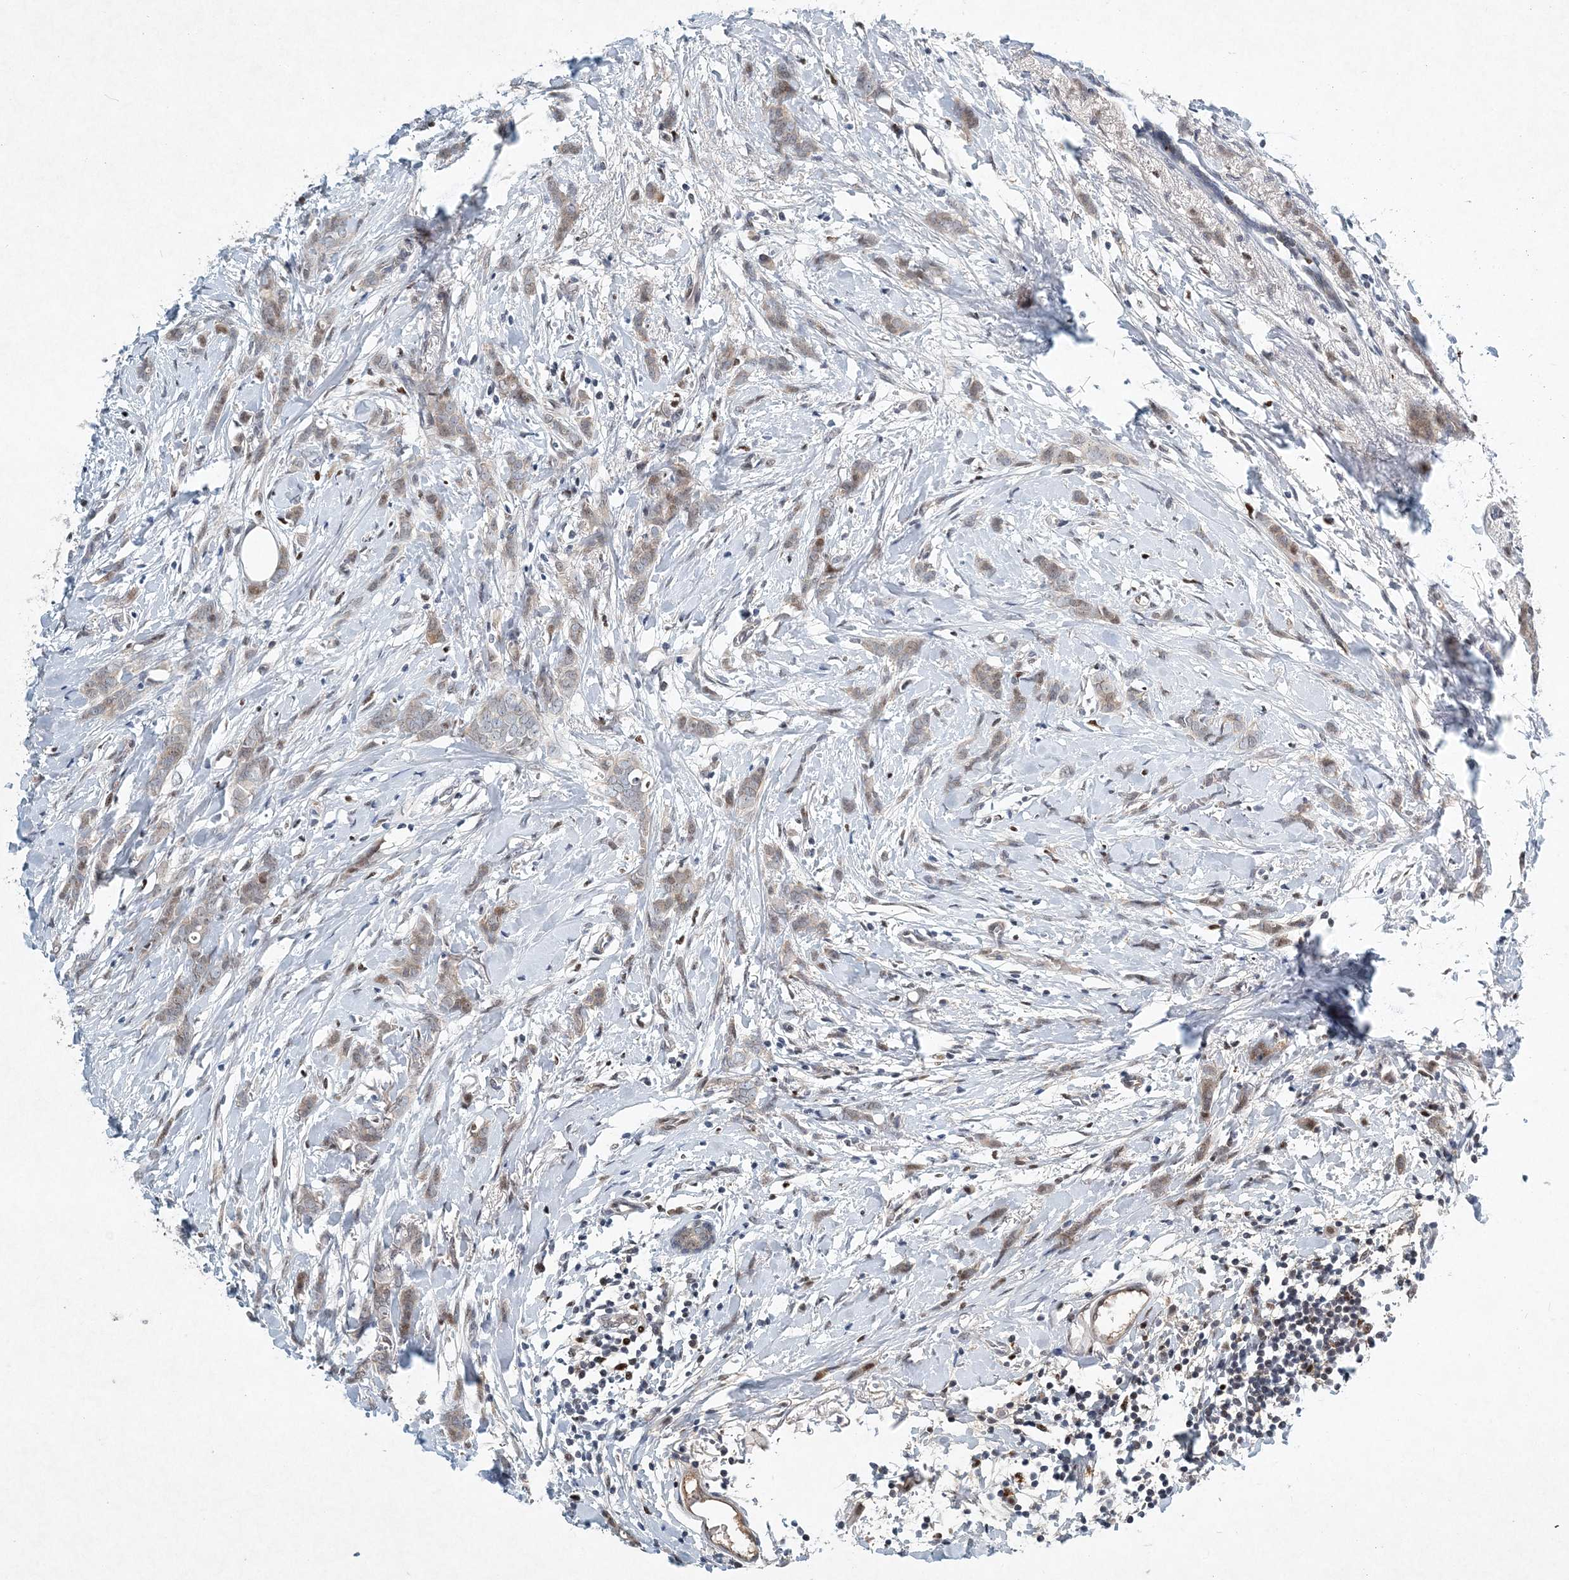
{"staining": {"intensity": "weak", "quantity": "<25%", "location": "cytoplasmic/membranous"}, "tissue": "breast cancer", "cell_type": "Tumor cells", "image_type": "cancer", "snomed": [{"axis": "morphology", "description": "Lobular carcinoma, in situ"}, {"axis": "morphology", "description": "Lobular carcinoma"}, {"axis": "topography", "description": "Breast"}], "caption": "Image shows no protein expression in tumor cells of breast lobular carcinoma tissue.", "gene": "KPNA4", "patient": {"sex": "female", "age": 41}}